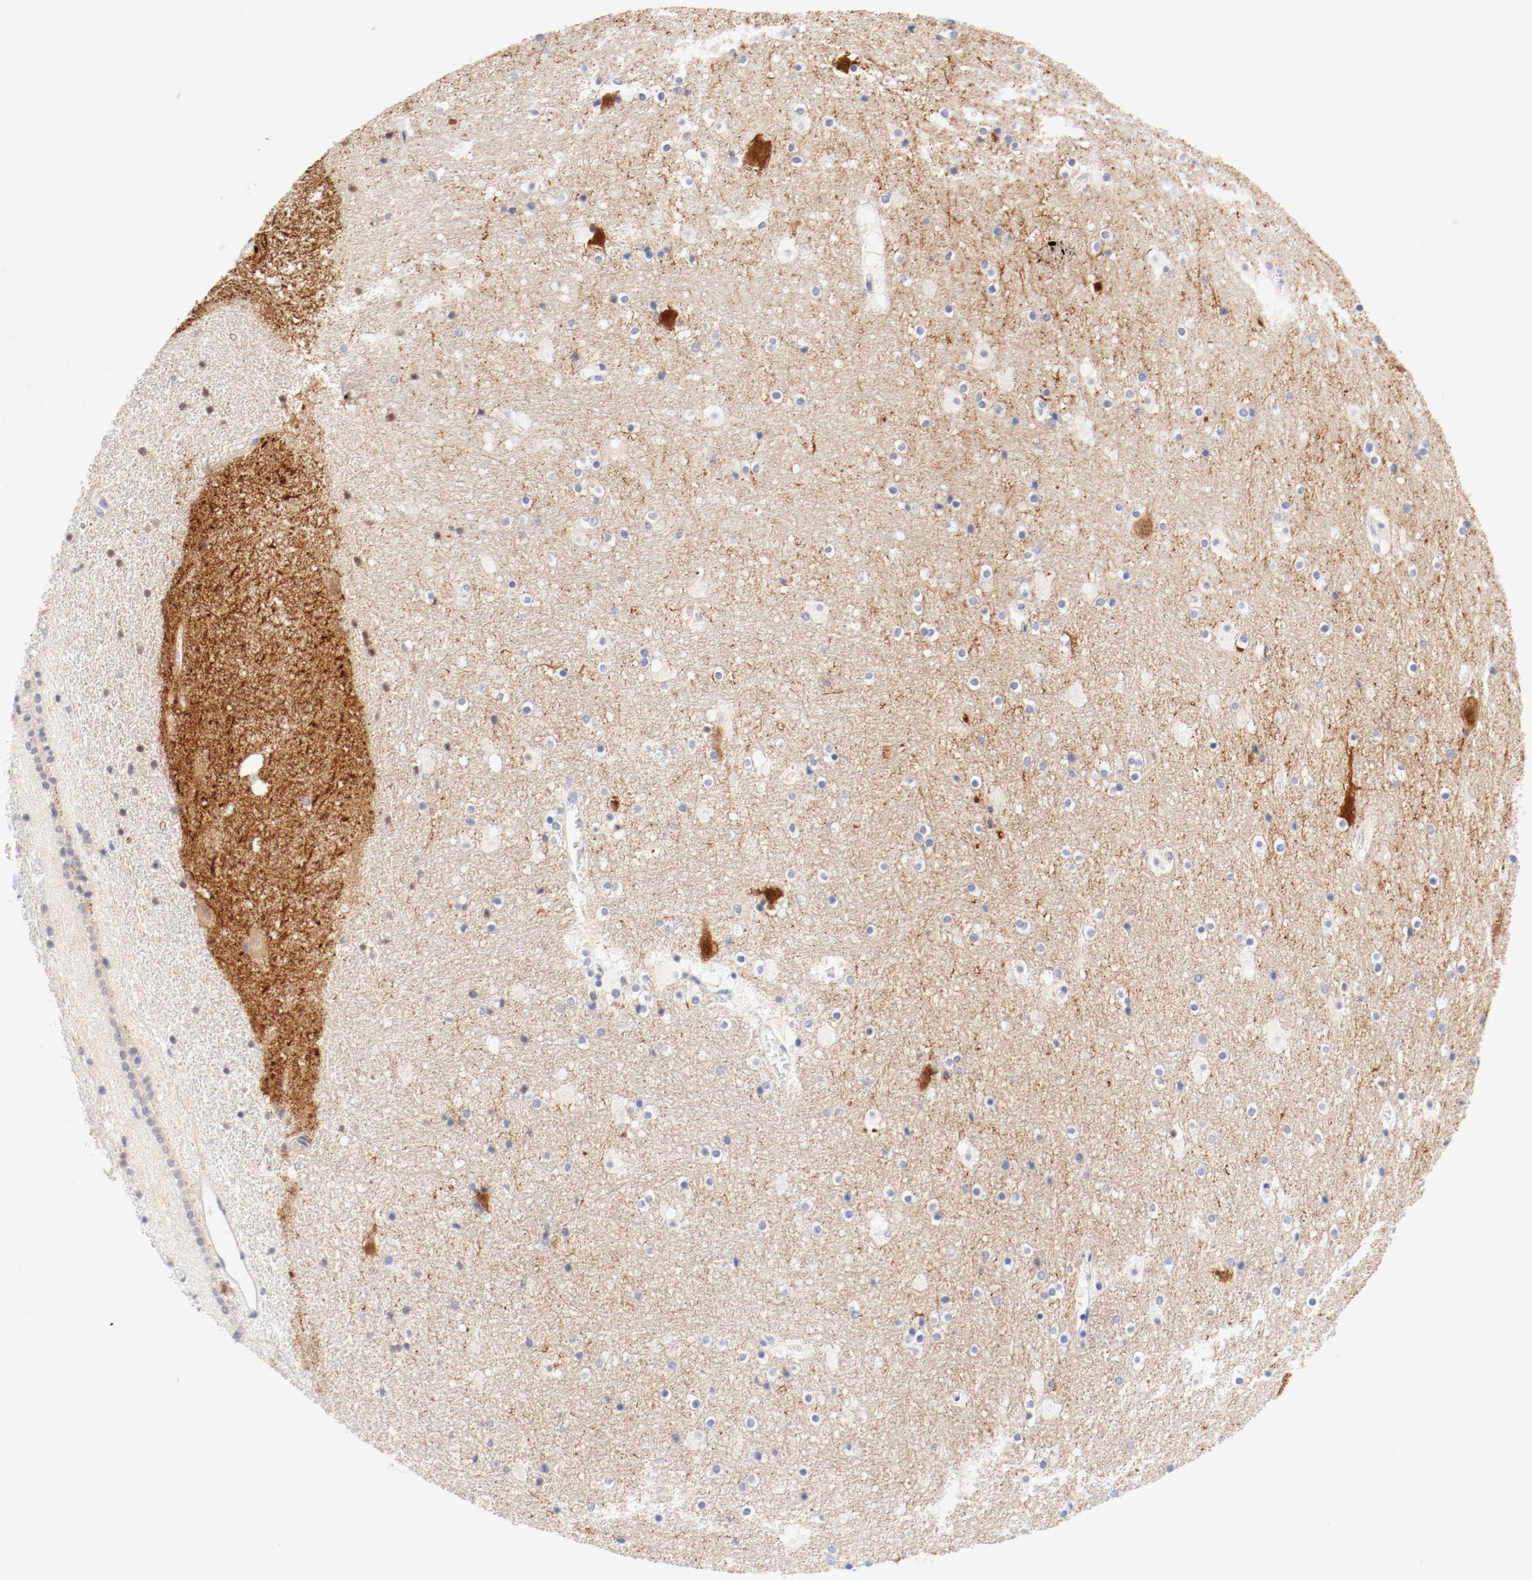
{"staining": {"intensity": "negative", "quantity": "none", "location": "none"}, "tissue": "hippocampus", "cell_type": "Glial cells", "image_type": "normal", "snomed": [{"axis": "morphology", "description": "Normal tissue, NOS"}, {"axis": "topography", "description": "Hippocampus"}], "caption": "DAB (3,3'-diaminobenzidine) immunohistochemical staining of unremarkable human hippocampus displays no significant expression in glial cells.", "gene": "HOMER1", "patient": {"sex": "male", "age": 45}}